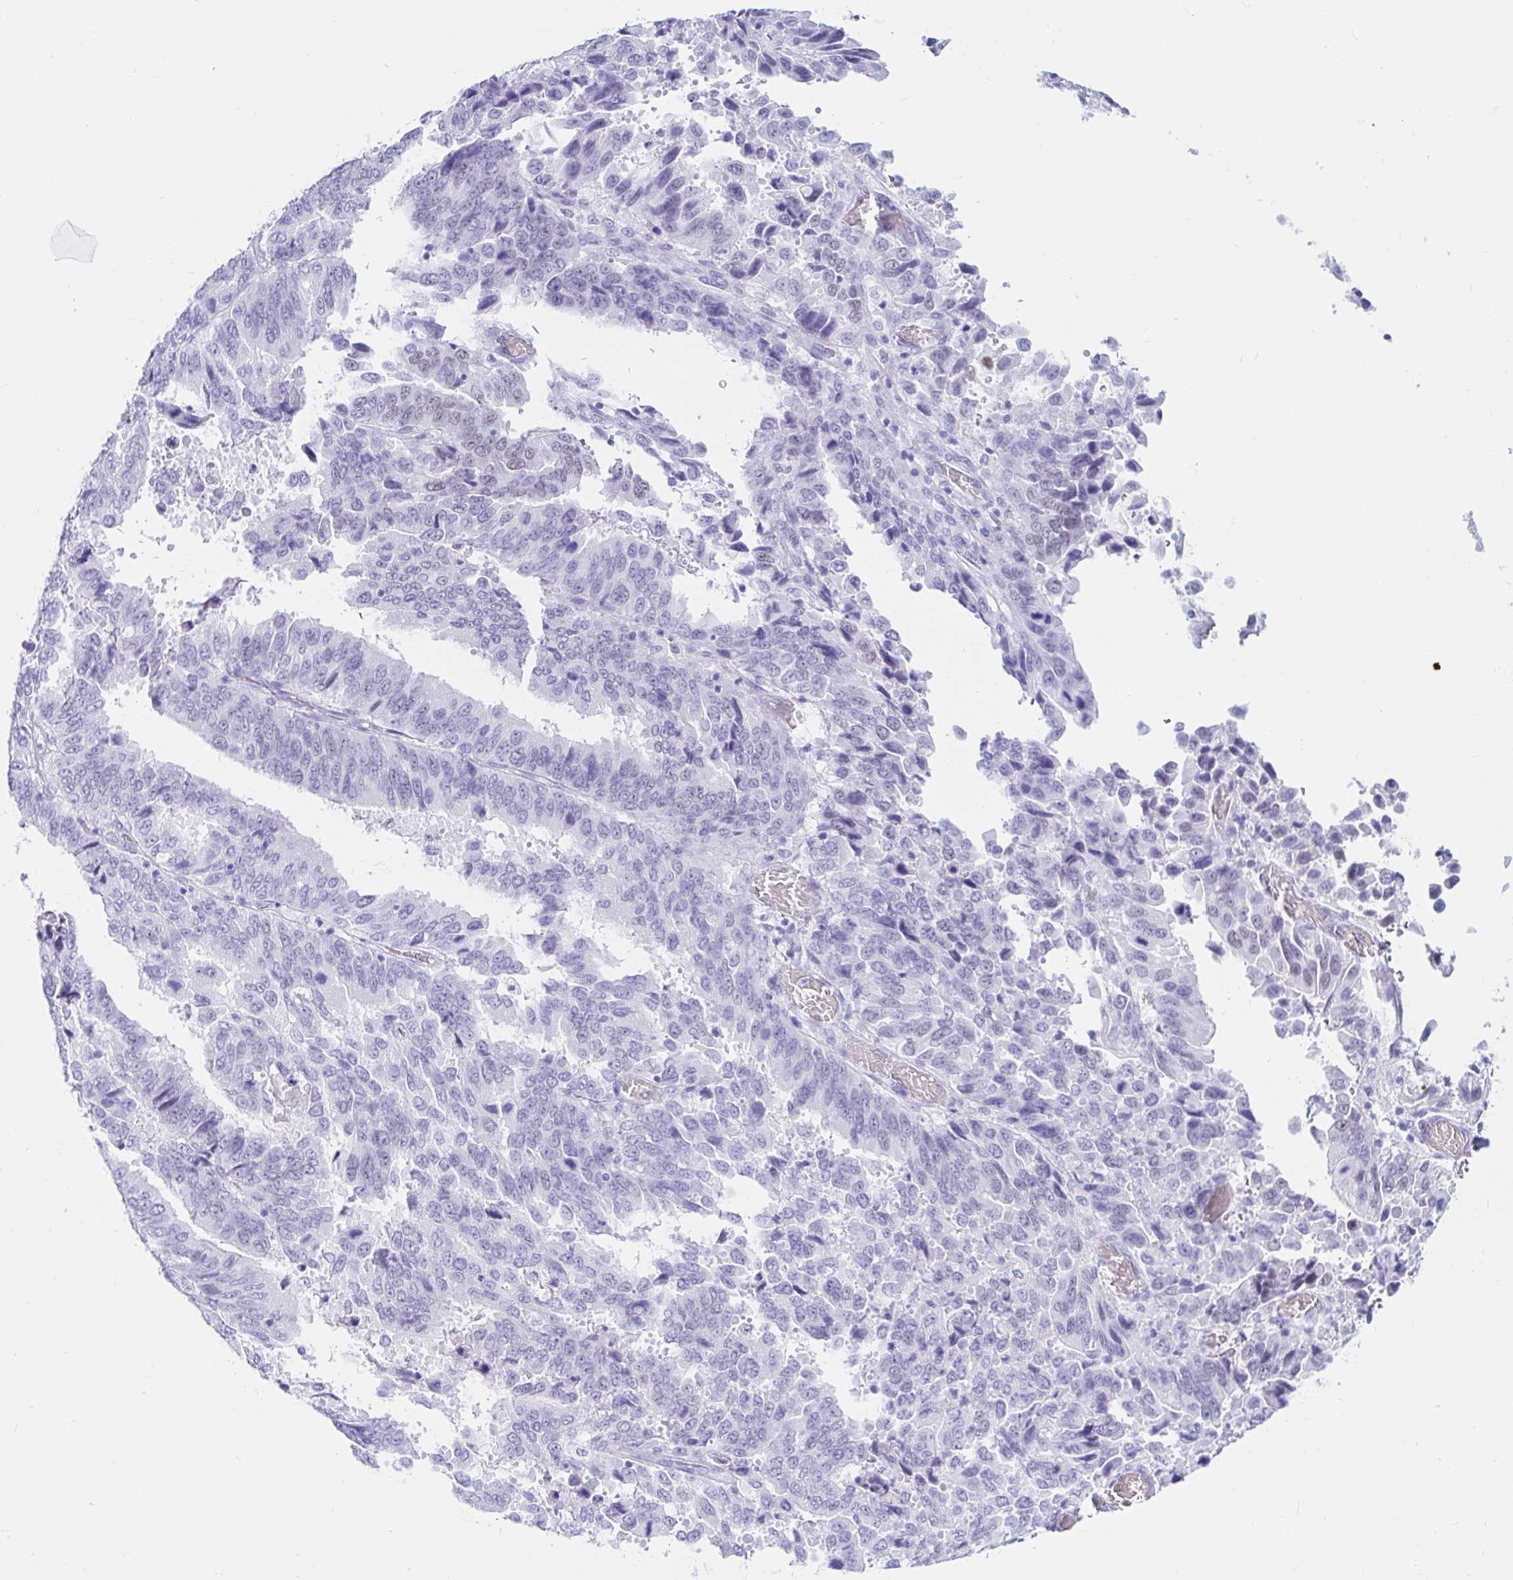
{"staining": {"intensity": "weak", "quantity": "<25%", "location": "nuclear"}, "tissue": "stomach cancer", "cell_type": "Tumor cells", "image_type": "cancer", "snomed": [{"axis": "morphology", "description": "Adenocarcinoma, NOS"}, {"axis": "topography", "description": "Stomach, upper"}], "caption": "Protein analysis of stomach cancer (adenocarcinoma) reveals no significant positivity in tumor cells.", "gene": "OR6T1", "patient": {"sex": "male", "age": 74}}